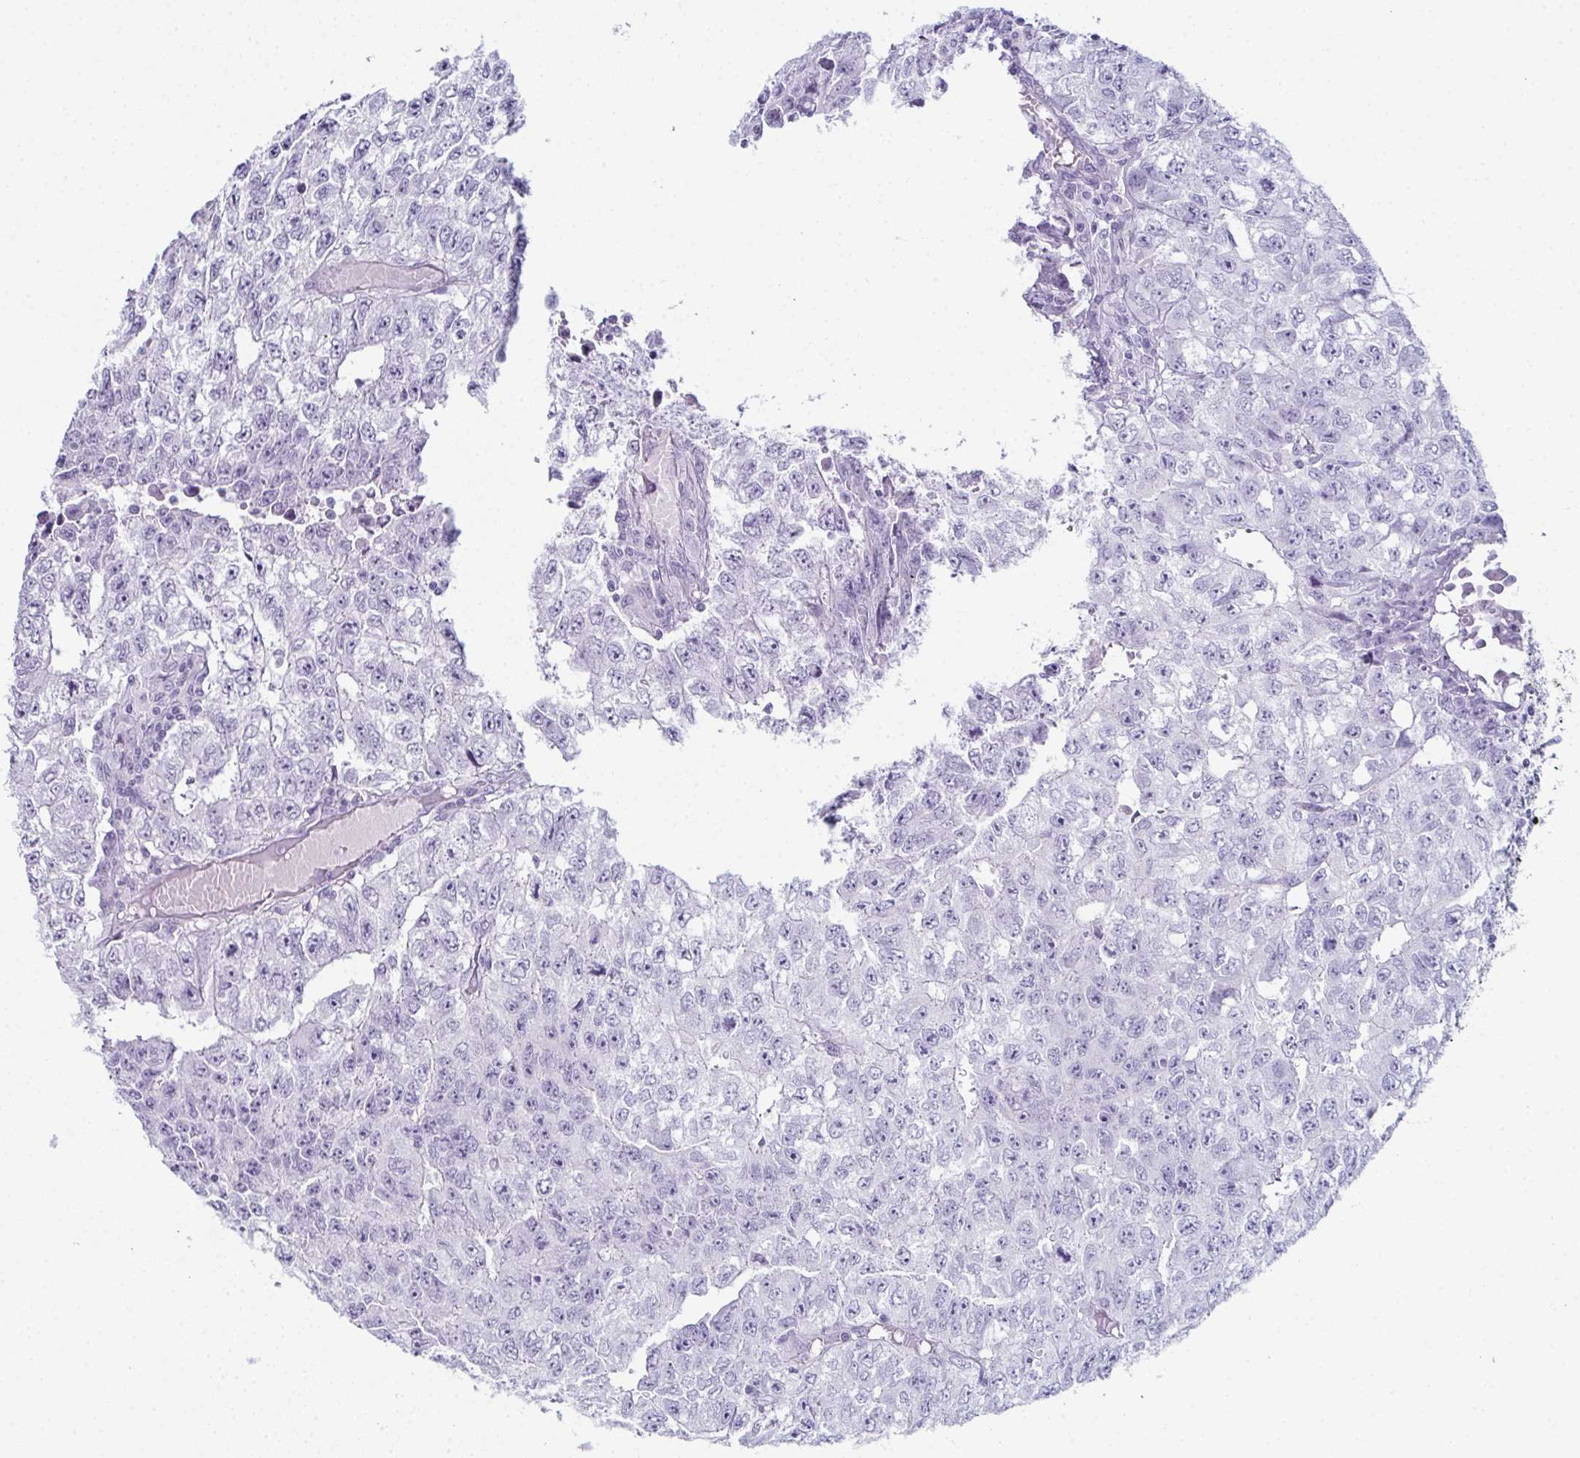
{"staining": {"intensity": "negative", "quantity": "none", "location": "none"}, "tissue": "testis cancer", "cell_type": "Tumor cells", "image_type": "cancer", "snomed": [{"axis": "morphology", "description": "Carcinoma, Embryonal, NOS"}, {"axis": "morphology", "description": "Teratoma, malignant, NOS"}, {"axis": "topography", "description": "Testis"}], "caption": "Tumor cells are negative for brown protein staining in teratoma (malignant) (testis).", "gene": "ENKUR", "patient": {"sex": "male", "age": 24}}